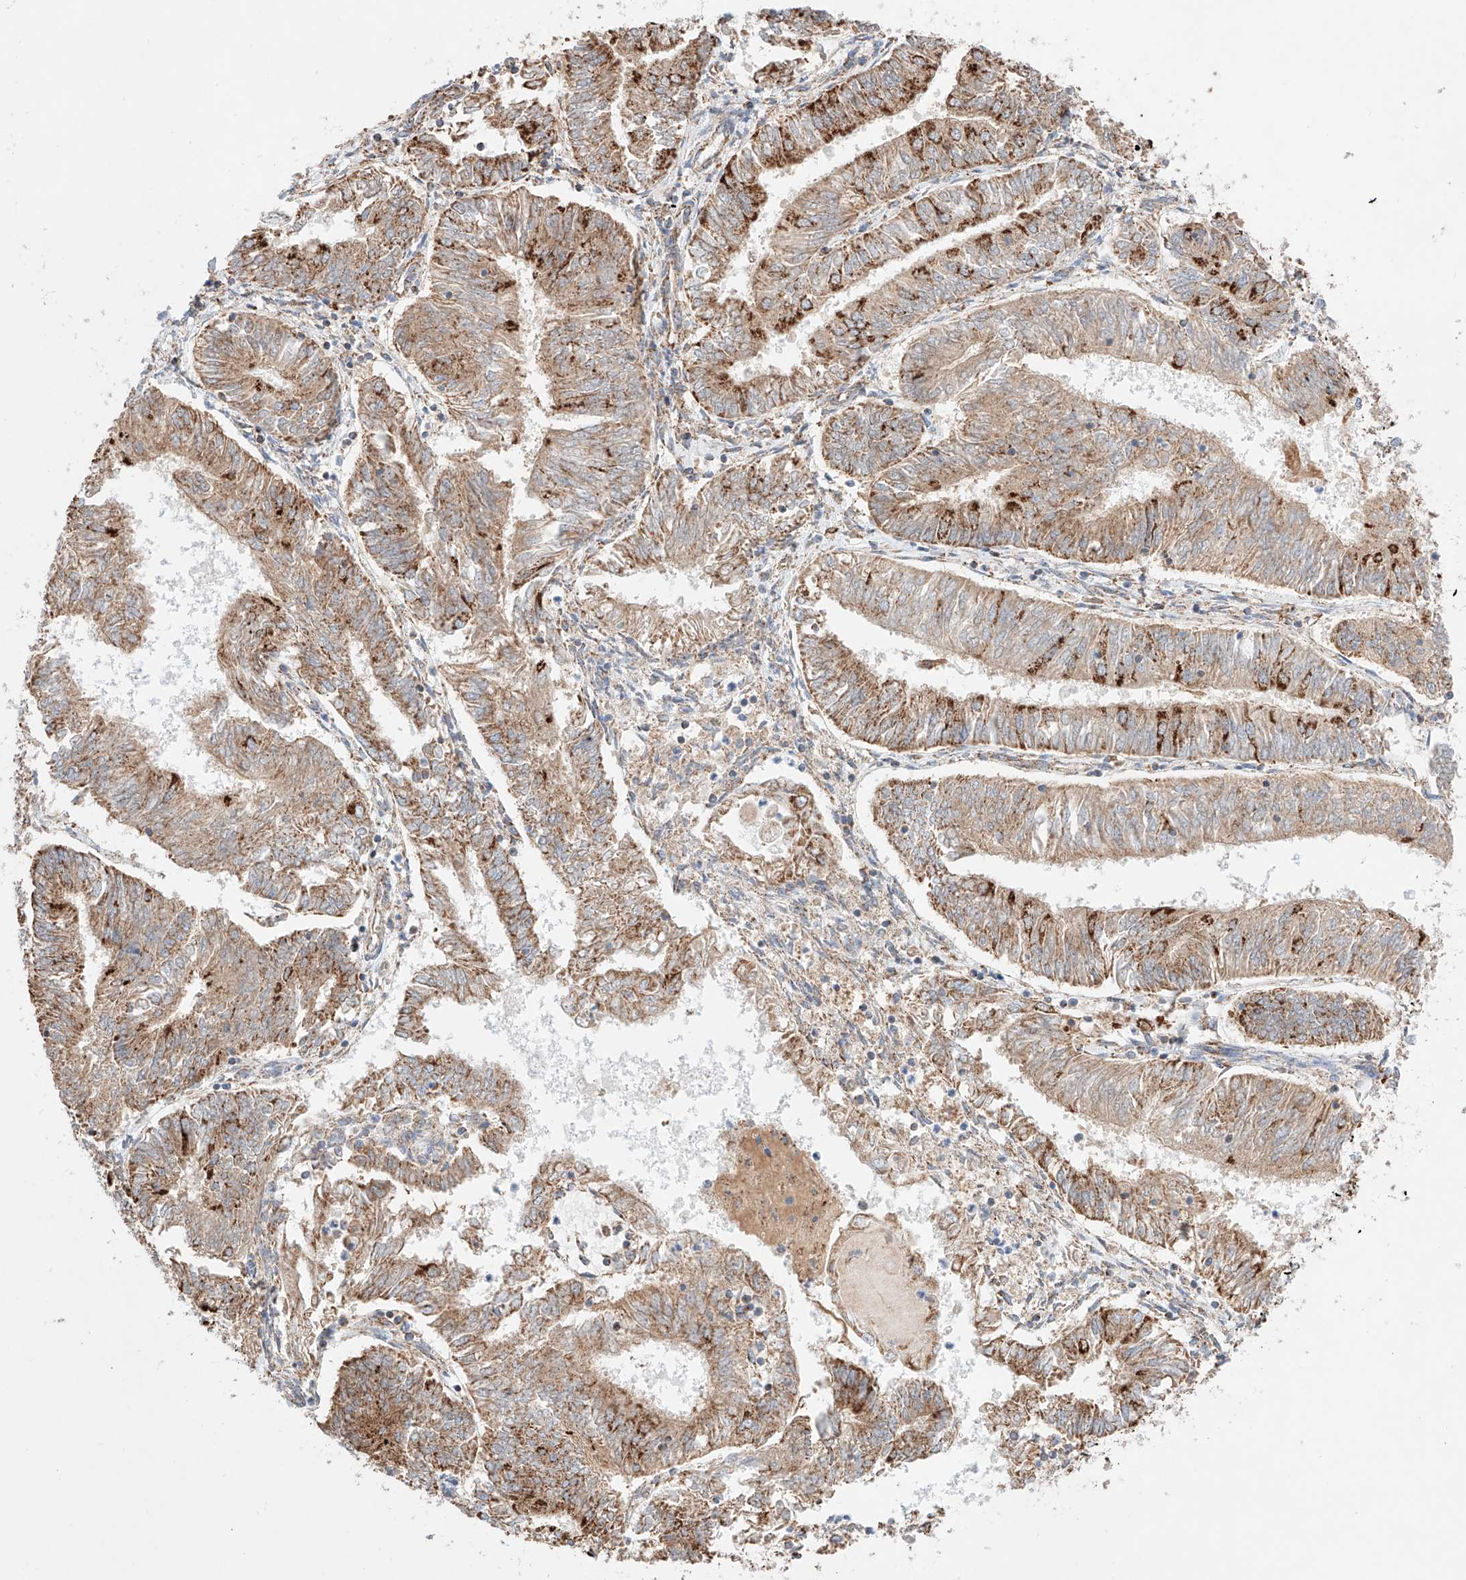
{"staining": {"intensity": "moderate", "quantity": ">75%", "location": "cytoplasmic/membranous"}, "tissue": "endometrial cancer", "cell_type": "Tumor cells", "image_type": "cancer", "snomed": [{"axis": "morphology", "description": "Adenocarcinoma, NOS"}, {"axis": "topography", "description": "Endometrium"}], "caption": "Immunohistochemistry histopathology image of neoplastic tissue: endometrial adenocarcinoma stained using immunohistochemistry (IHC) shows medium levels of moderate protein expression localized specifically in the cytoplasmic/membranous of tumor cells, appearing as a cytoplasmic/membranous brown color.", "gene": "KTI12", "patient": {"sex": "female", "age": 58}}